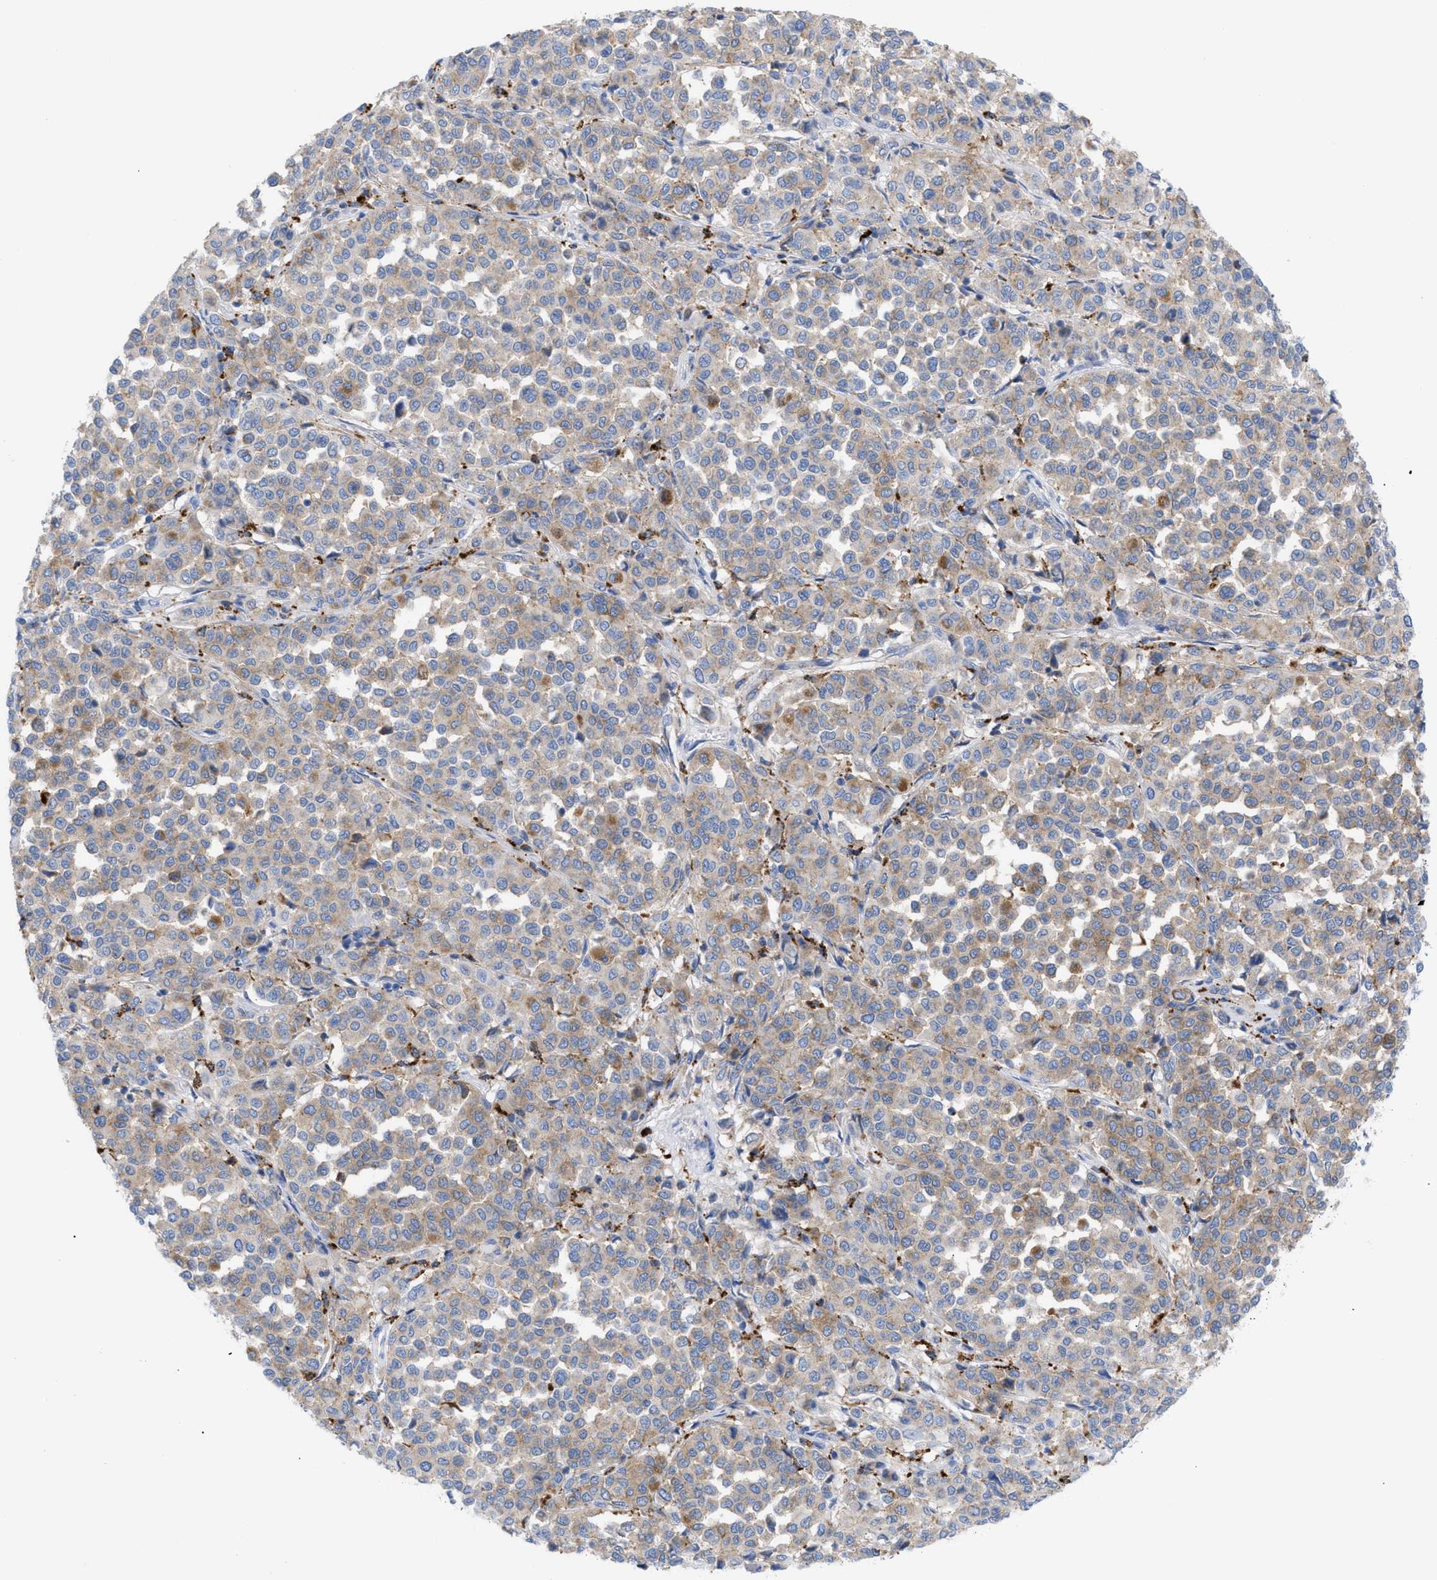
{"staining": {"intensity": "moderate", "quantity": ">75%", "location": "cytoplasmic/membranous"}, "tissue": "melanoma", "cell_type": "Tumor cells", "image_type": "cancer", "snomed": [{"axis": "morphology", "description": "Malignant melanoma, Metastatic site"}, {"axis": "topography", "description": "Pancreas"}], "caption": "Immunohistochemical staining of malignant melanoma (metastatic site) displays medium levels of moderate cytoplasmic/membranous positivity in about >75% of tumor cells. Using DAB (3,3'-diaminobenzidine) (brown) and hematoxylin (blue) stains, captured at high magnification using brightfield microscopy.", "gene": "DRAM2", "patient": {"sex": "female", "age": 30}}